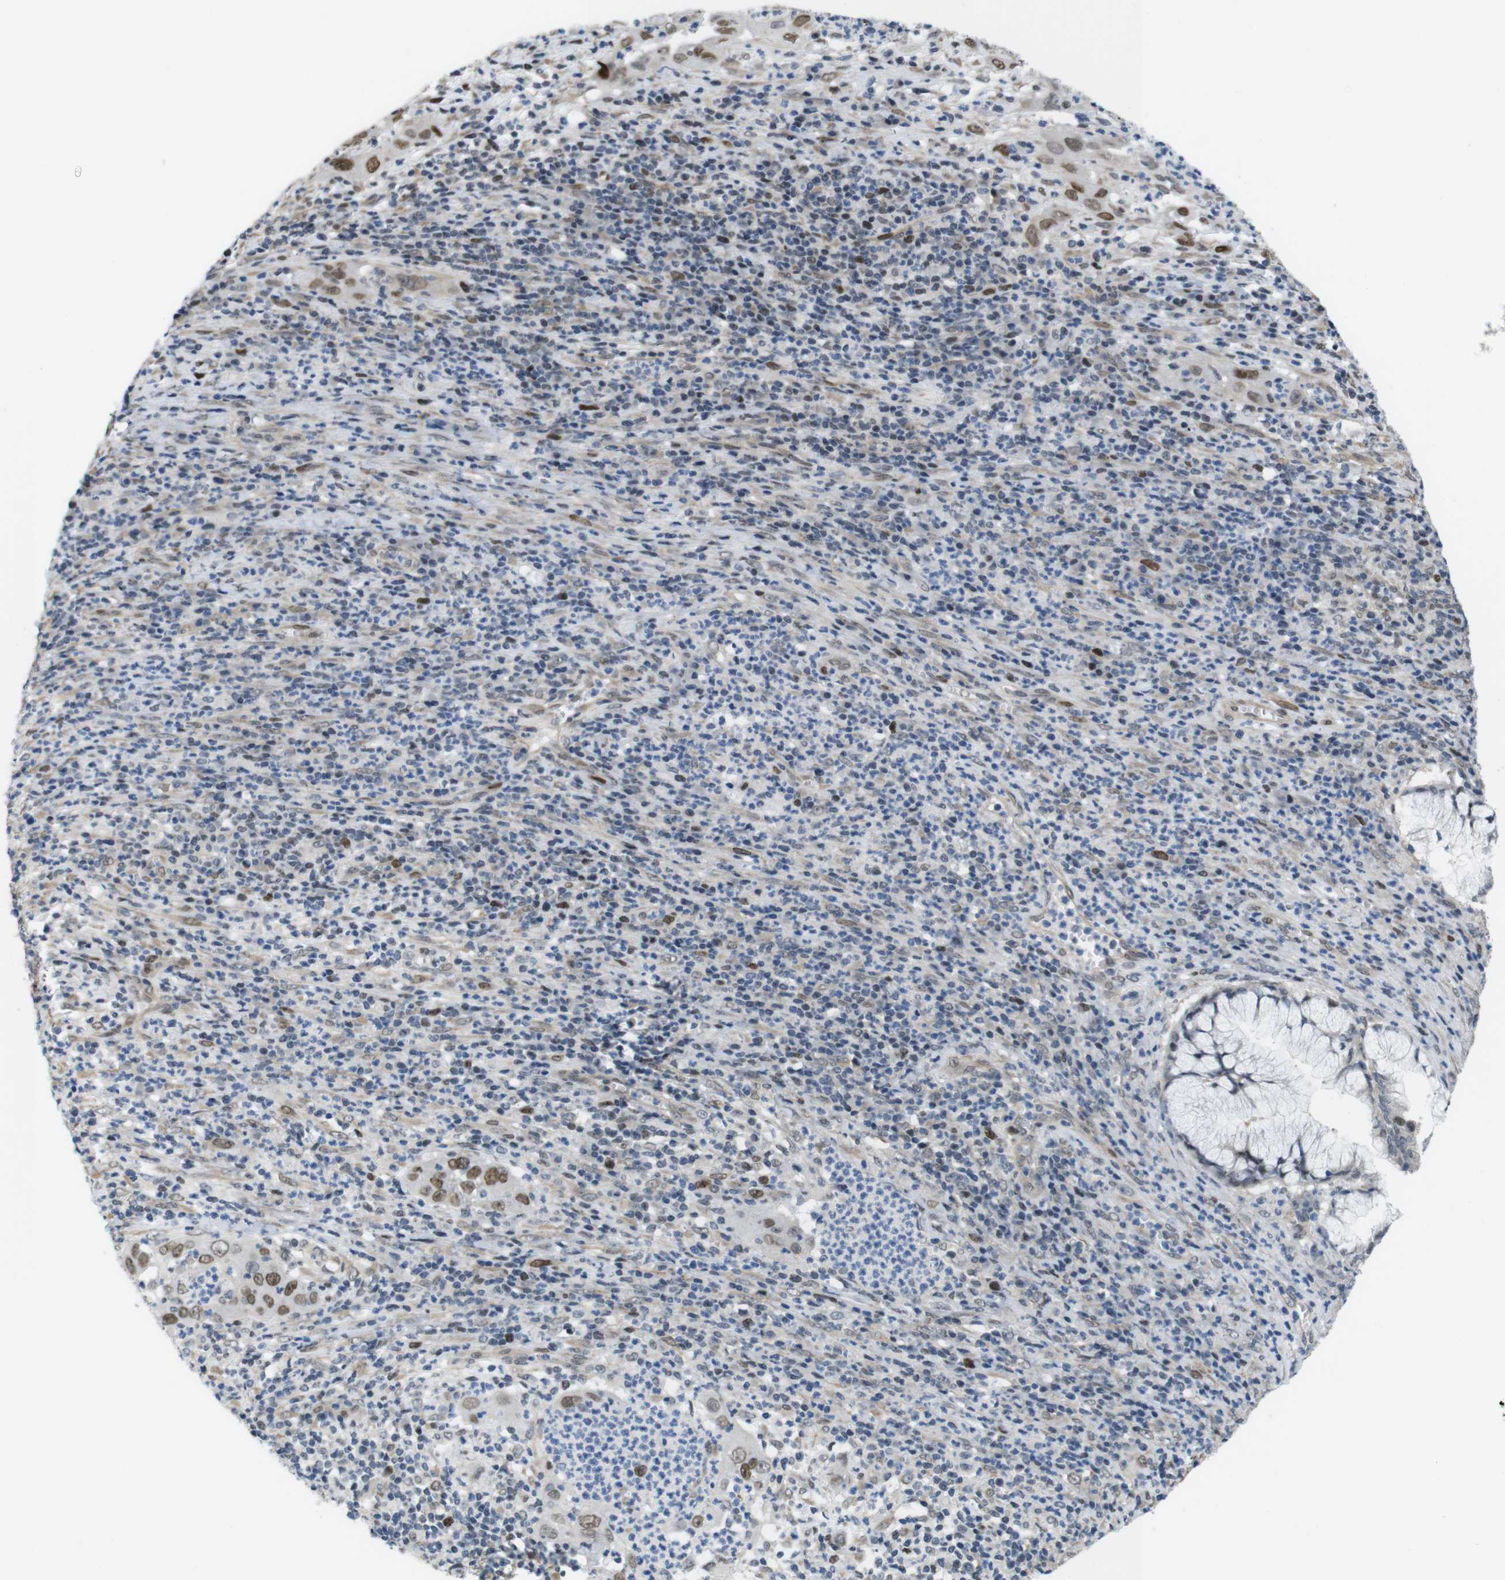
{"staining": {"intensity": "strong", "quantity": ">75%", "location": "nuclear"}, "tissue": "cervical cancer", "cell_type": "Tumor cells", "image_type": "cancer", "snomed": [{"axis": "morphology", "description": "Squamous cell carcinoma, NOS"}, {"axis": "topography", "description": "Cervix"}], "caption": "Protein expression analysis of human cervical cancer reveals strong nuclear positivity in about >75% of tumor cells.", "gene": "SMCO2", "patient": {"sex": "female", "age": 32}}